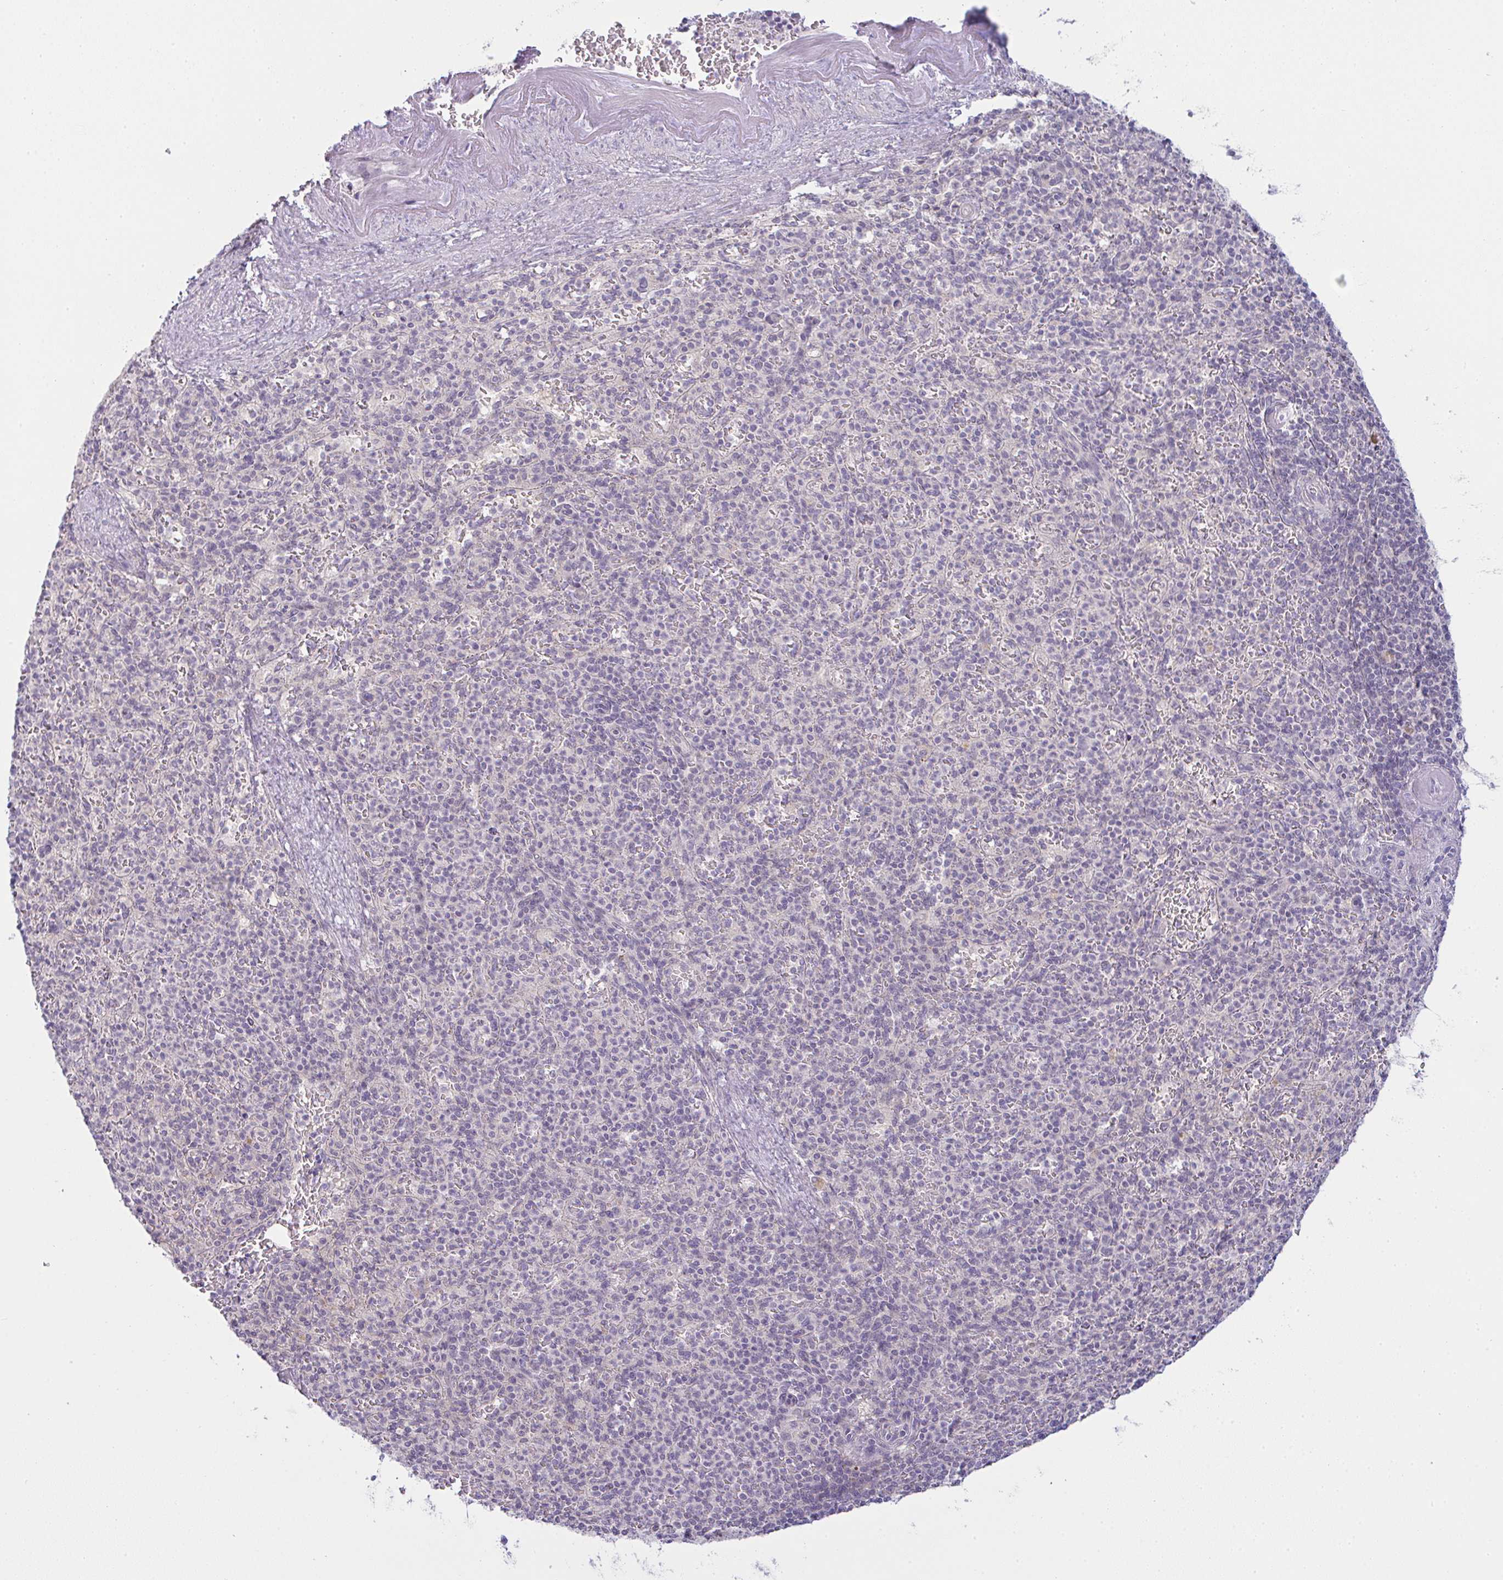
{"staining": {"intensity": "negative", "quantity": "none", "location": "none"}, "tissue": "spleen", "cell_type": "Cells in red pulp", "image_type": "normal", "snomed": [{"axis": "morphology", "description": "Normal tissue, NOS"}, {"axis": "topography", "description": "Spleen"}], "caption": "This image is of normal spleen stained with IHC to label a protein in brown with the nuclei are counter-stained blue. There is no staining in cells in red pulp.", "gene": "CSE1L", "patient": {"sex": "female", "age": 74}}